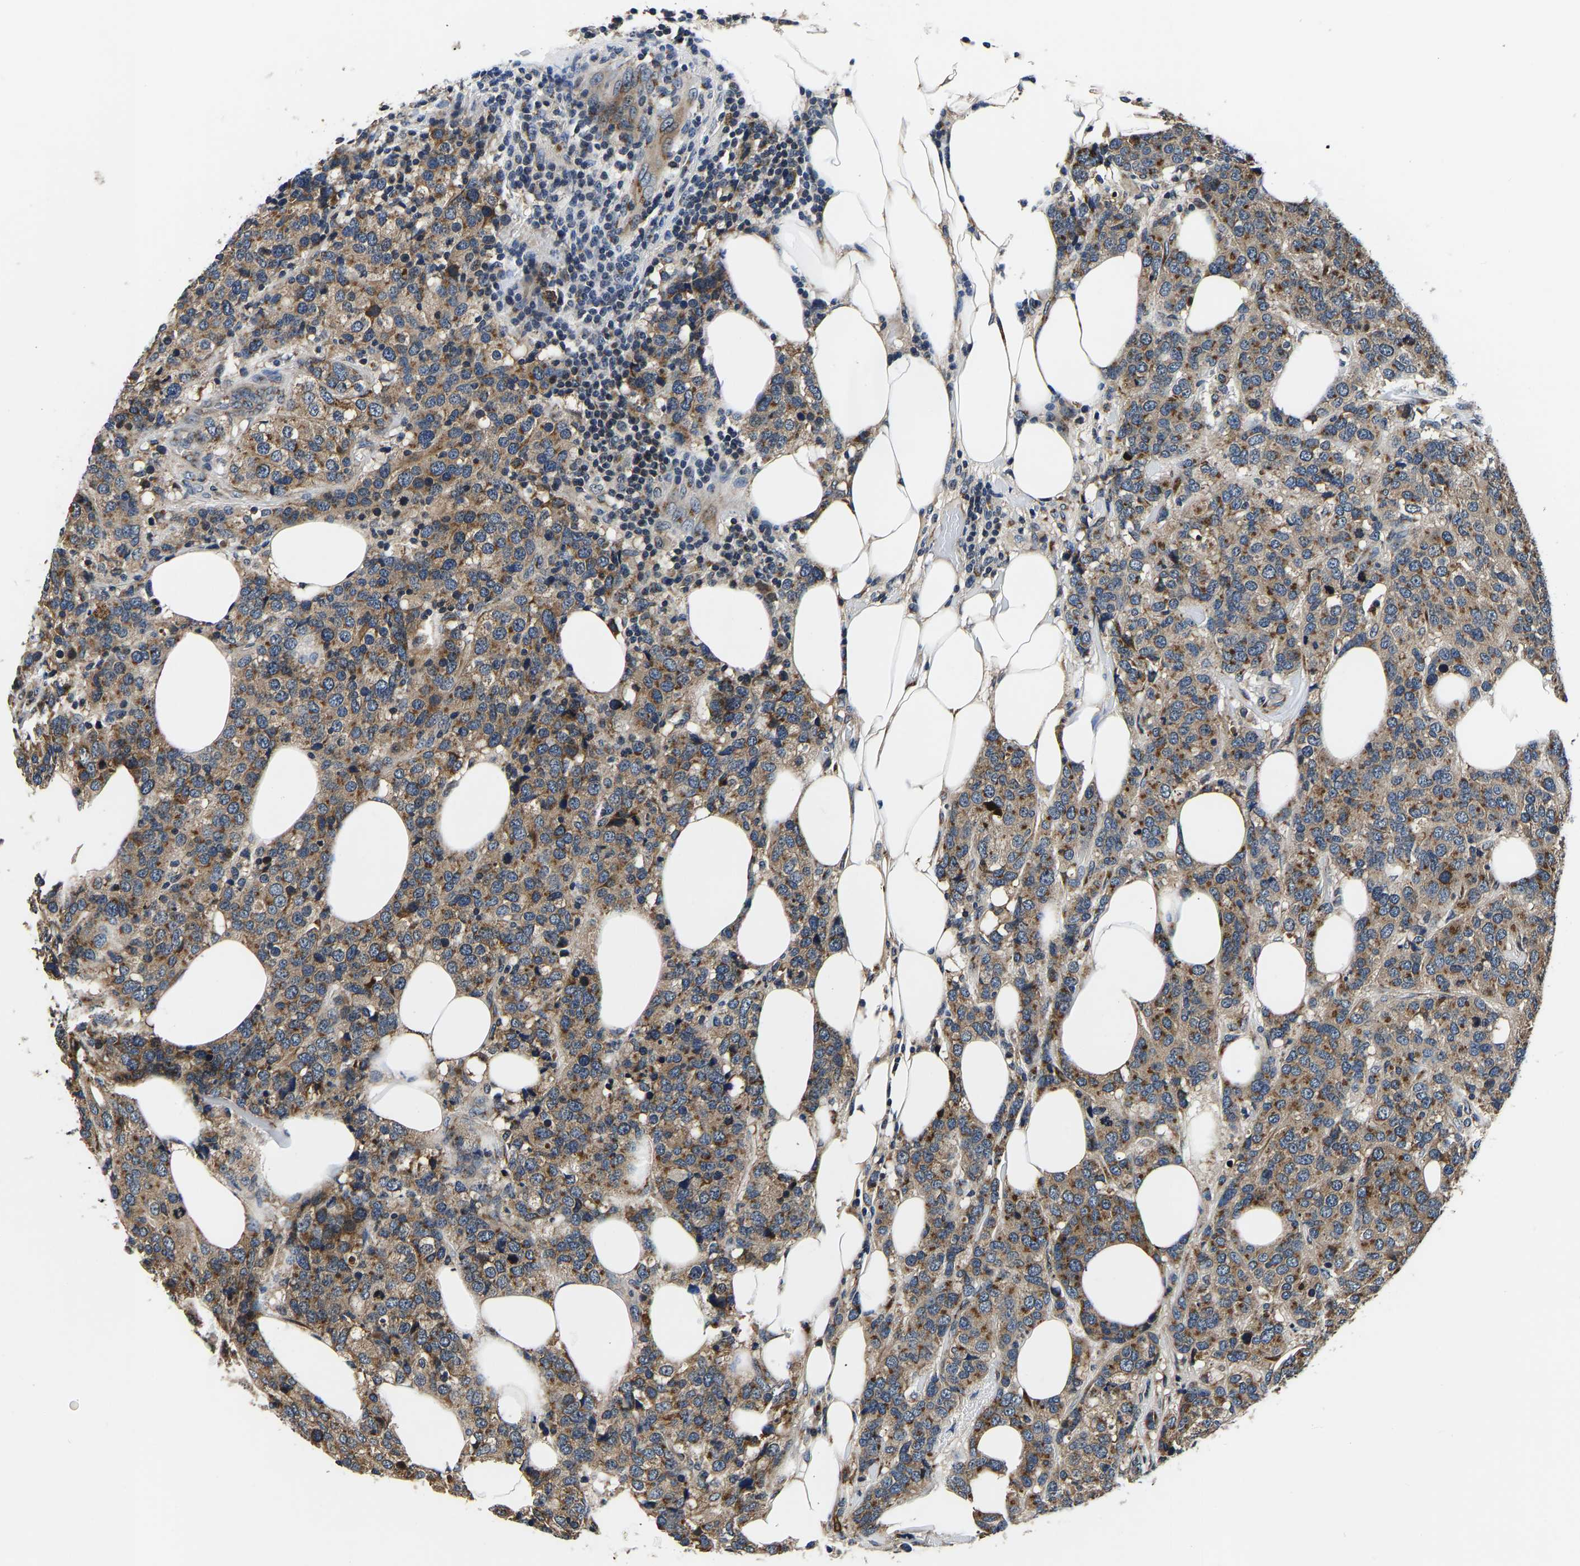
{"staining": {"intensity": "moderate", "quantity": ">75%", "location": "cytoplasmic/membranous"}, "tissue": "breast cancer", "cell_type": "Tumor cells", "image_type": "cancer", "snomed": [{"axis": "morphology", "description": "Lobular carcinoma"}, {"axis": "topography", "description": "Breast"}], "caption": "Breast lobular carcinoma stained for a protein demonstrates moderate cytoplasmic/membranous positivity in tumor cells.", "gene": "RABAC1", "patient": {"sex": "female", "age": 59}}